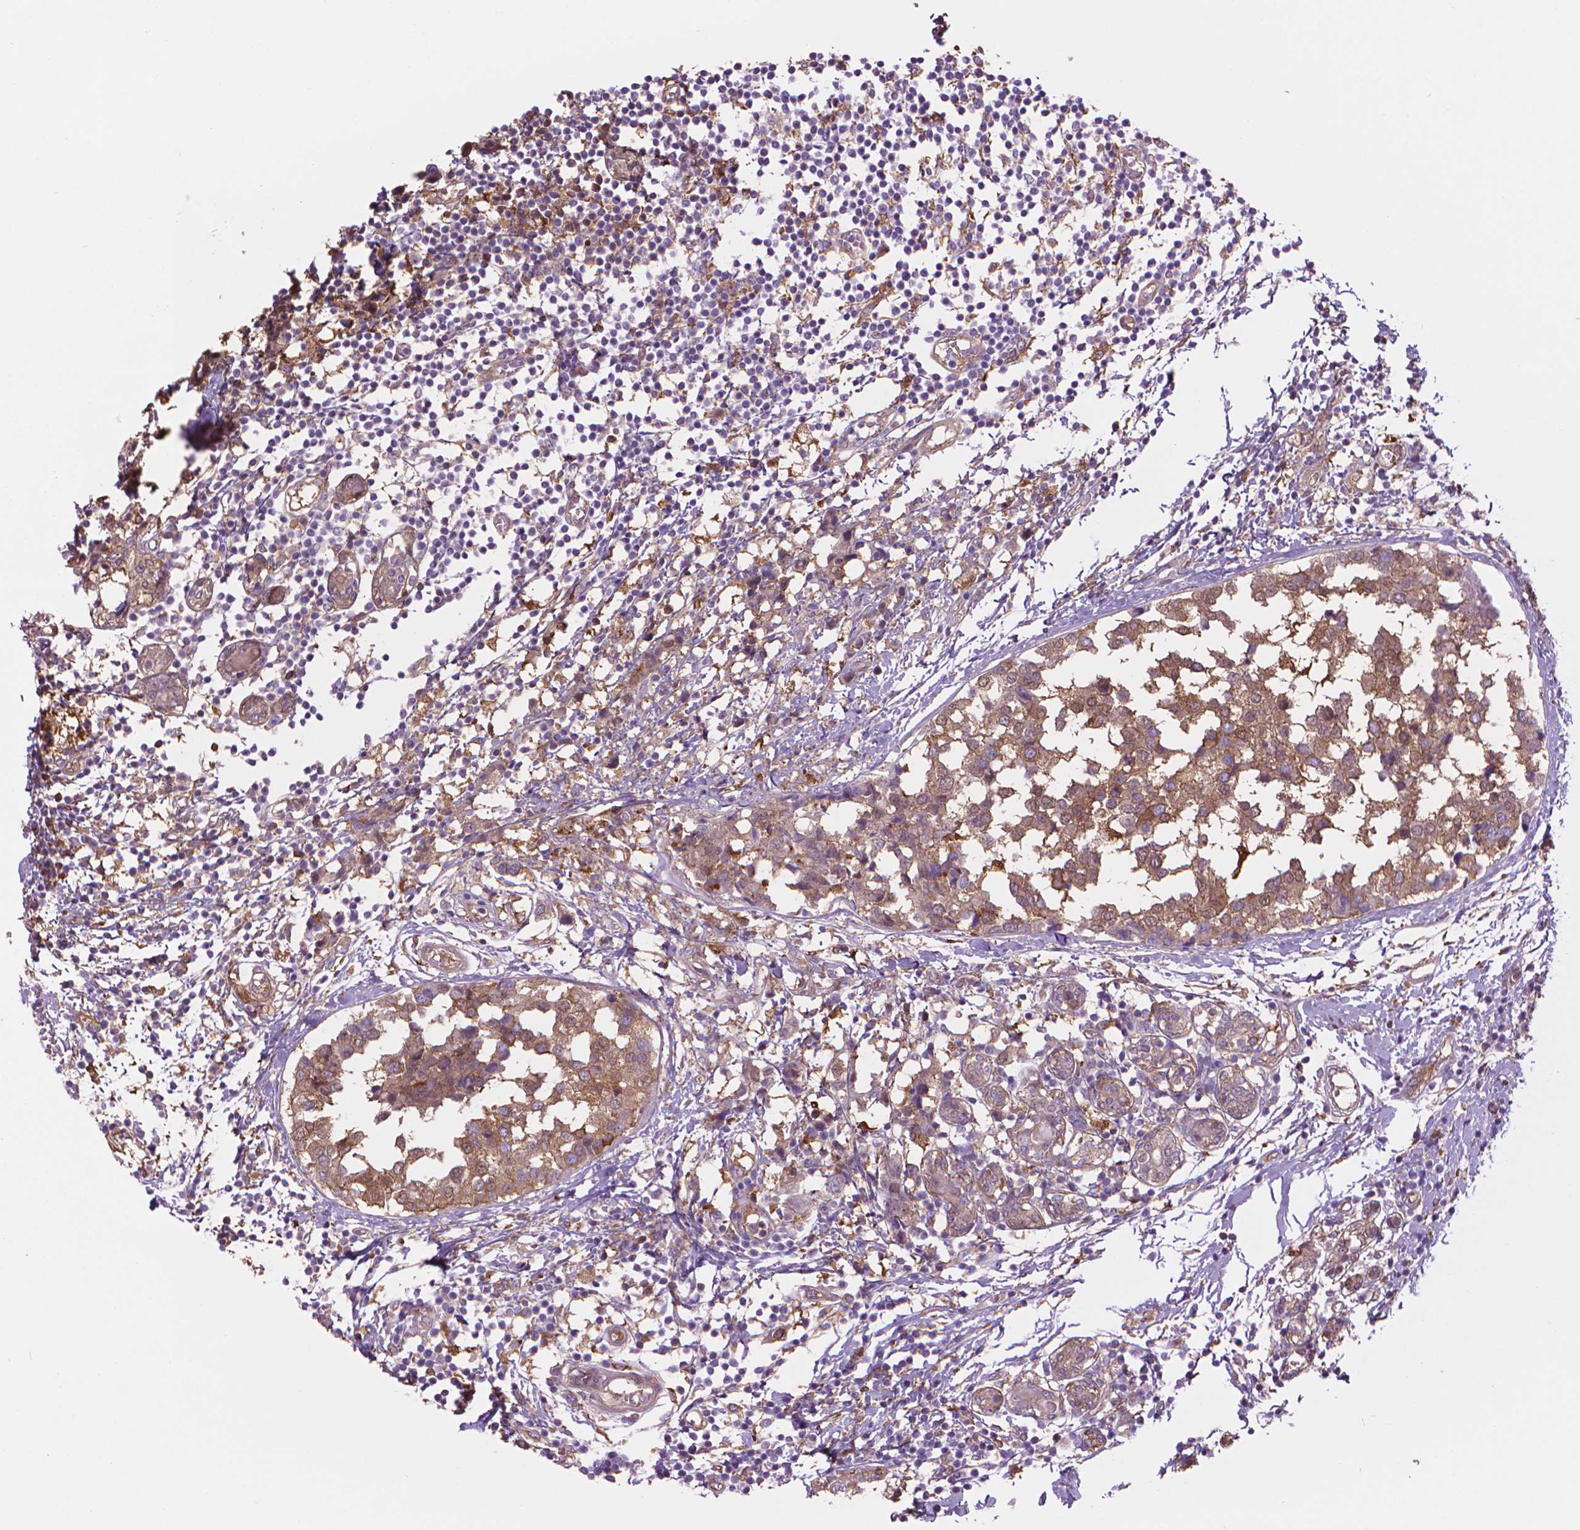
{"staining": {"intensity": "weak", "quantity": ">75%", "location": "cytoplasmic/membranous"}, "tissue": "breast cancer", "cell_type": "Tumor cells", "image_type": "cancer", "snomed": [{"axis": "morphology", "description": "Lobular carcinoma"}, {"axis": "topography", "description": "Breast"}], "caption": "About >75% of tumor cells in human breast cancer (lobular carcinoma) reveal weak cytoplasmic/membranous protein expression as visualized by brown immunohistochemical staining.", "gene": "CORO1B", "patient": {"sex": "female", "age": 59}}